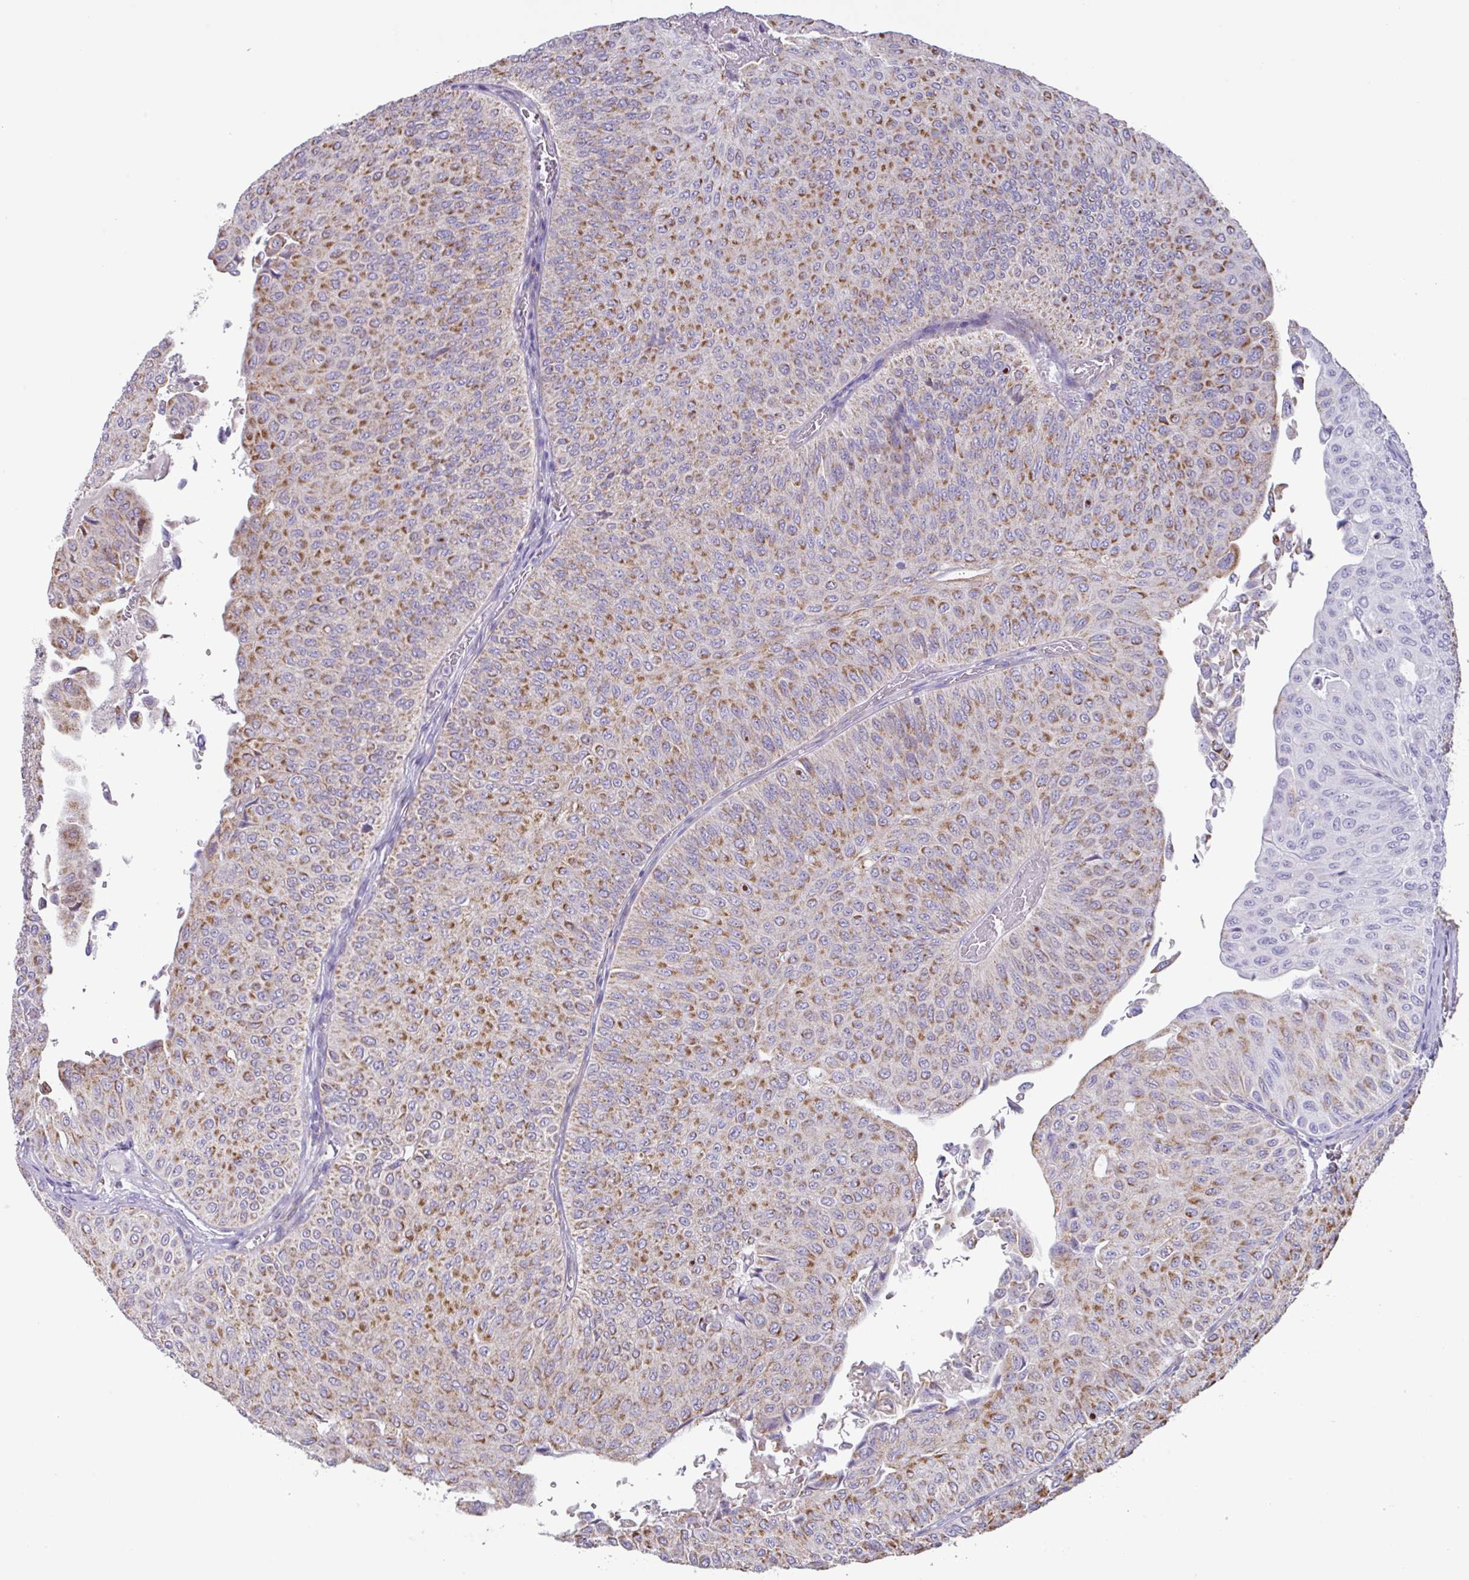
{"staining": {"intensity": "moderate", "quantity": ">75%", "location": "cytoplasmic/membranous"}, "tissue": "urothelial cancer", "cell_type": "Tumor cells", "image_type": "cancer", "snomed": [{"axis": "morphology", "description": "Urothelial carcinoma, NOS"}, {"axis": "topography", "description": "Urinary bladder"}], "caption": "Immunohistochemical staining of human urothelial cancer demonstrates medium levels of moderate cytoplasmic/membranous positivity in approximately >75% of tumor cells. The staining was performed using DAB to visualize the protein expression in brown, while the nuclei were stained in blue with hematoxylin (Magnification: 20x).", "gene": "MT-ND4", "patient": {"sex": "male", "age": 59}}